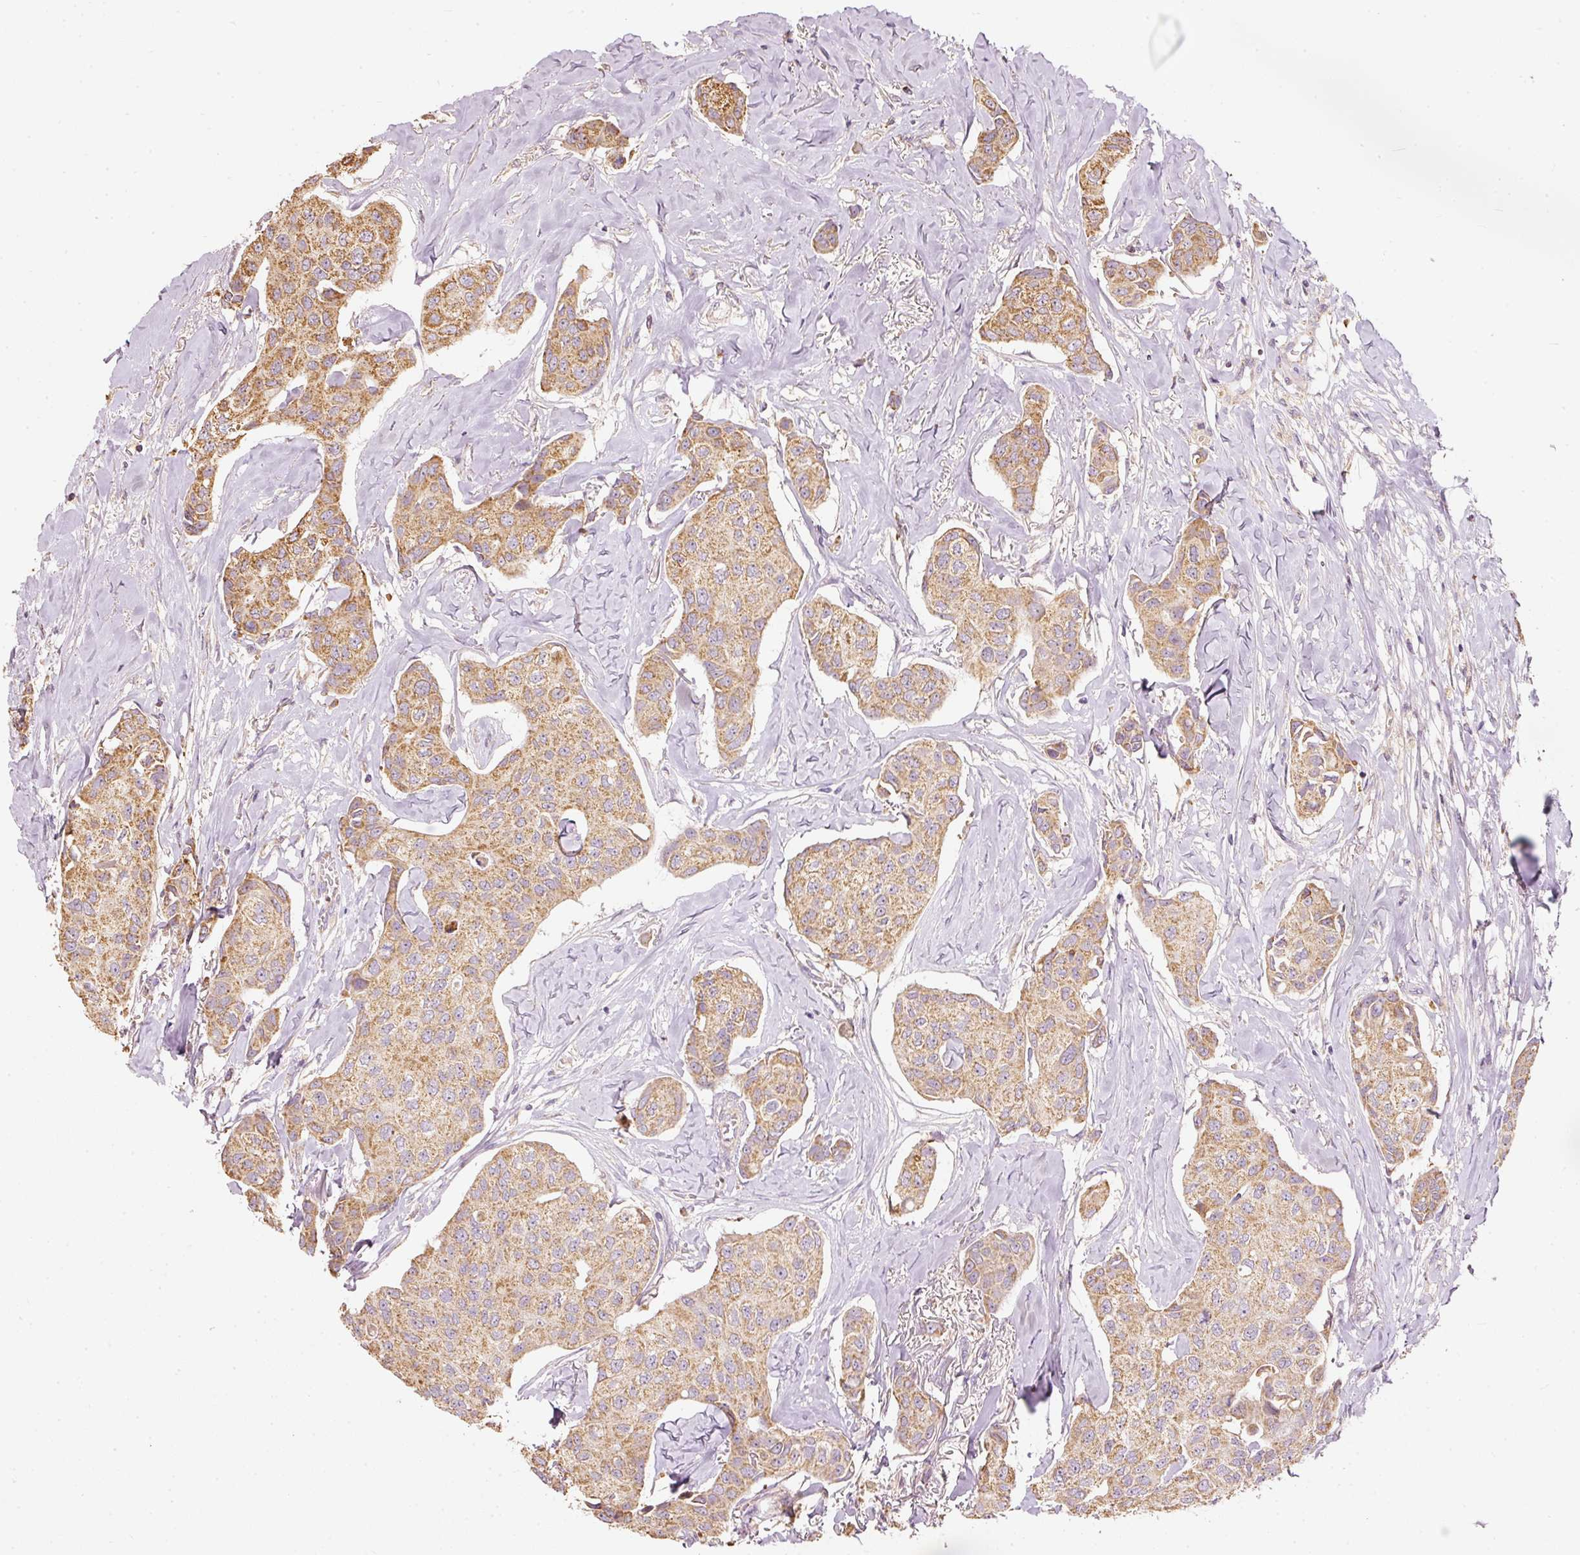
{"staining": {"intensity": "moderate", "quantity": ">75%", "location": "cytoplasmic/membranous"}, "tissue": "breast cancer", "cell_type": "Tumor cells", "image_type": "cancer", "snomed": [{"axis": "morphology", "description": "Duct carcinoma"}, {"axis": "topography", "description": "Breast"}], "caption": "A photomicrograph of invasive ductal carcinoma (breast) stained for a protein demonstrates moderate cytoplasmic/membranous brown staining in tumor cells. The protein is stained brown, and the nuclei are stained in blue (DAB (3,3'-diaminobenzidine) IHC with brightfield microscopy, high magnification).", "gene": "PSENEN", "patient": {"sex": "female", "age": 80}}